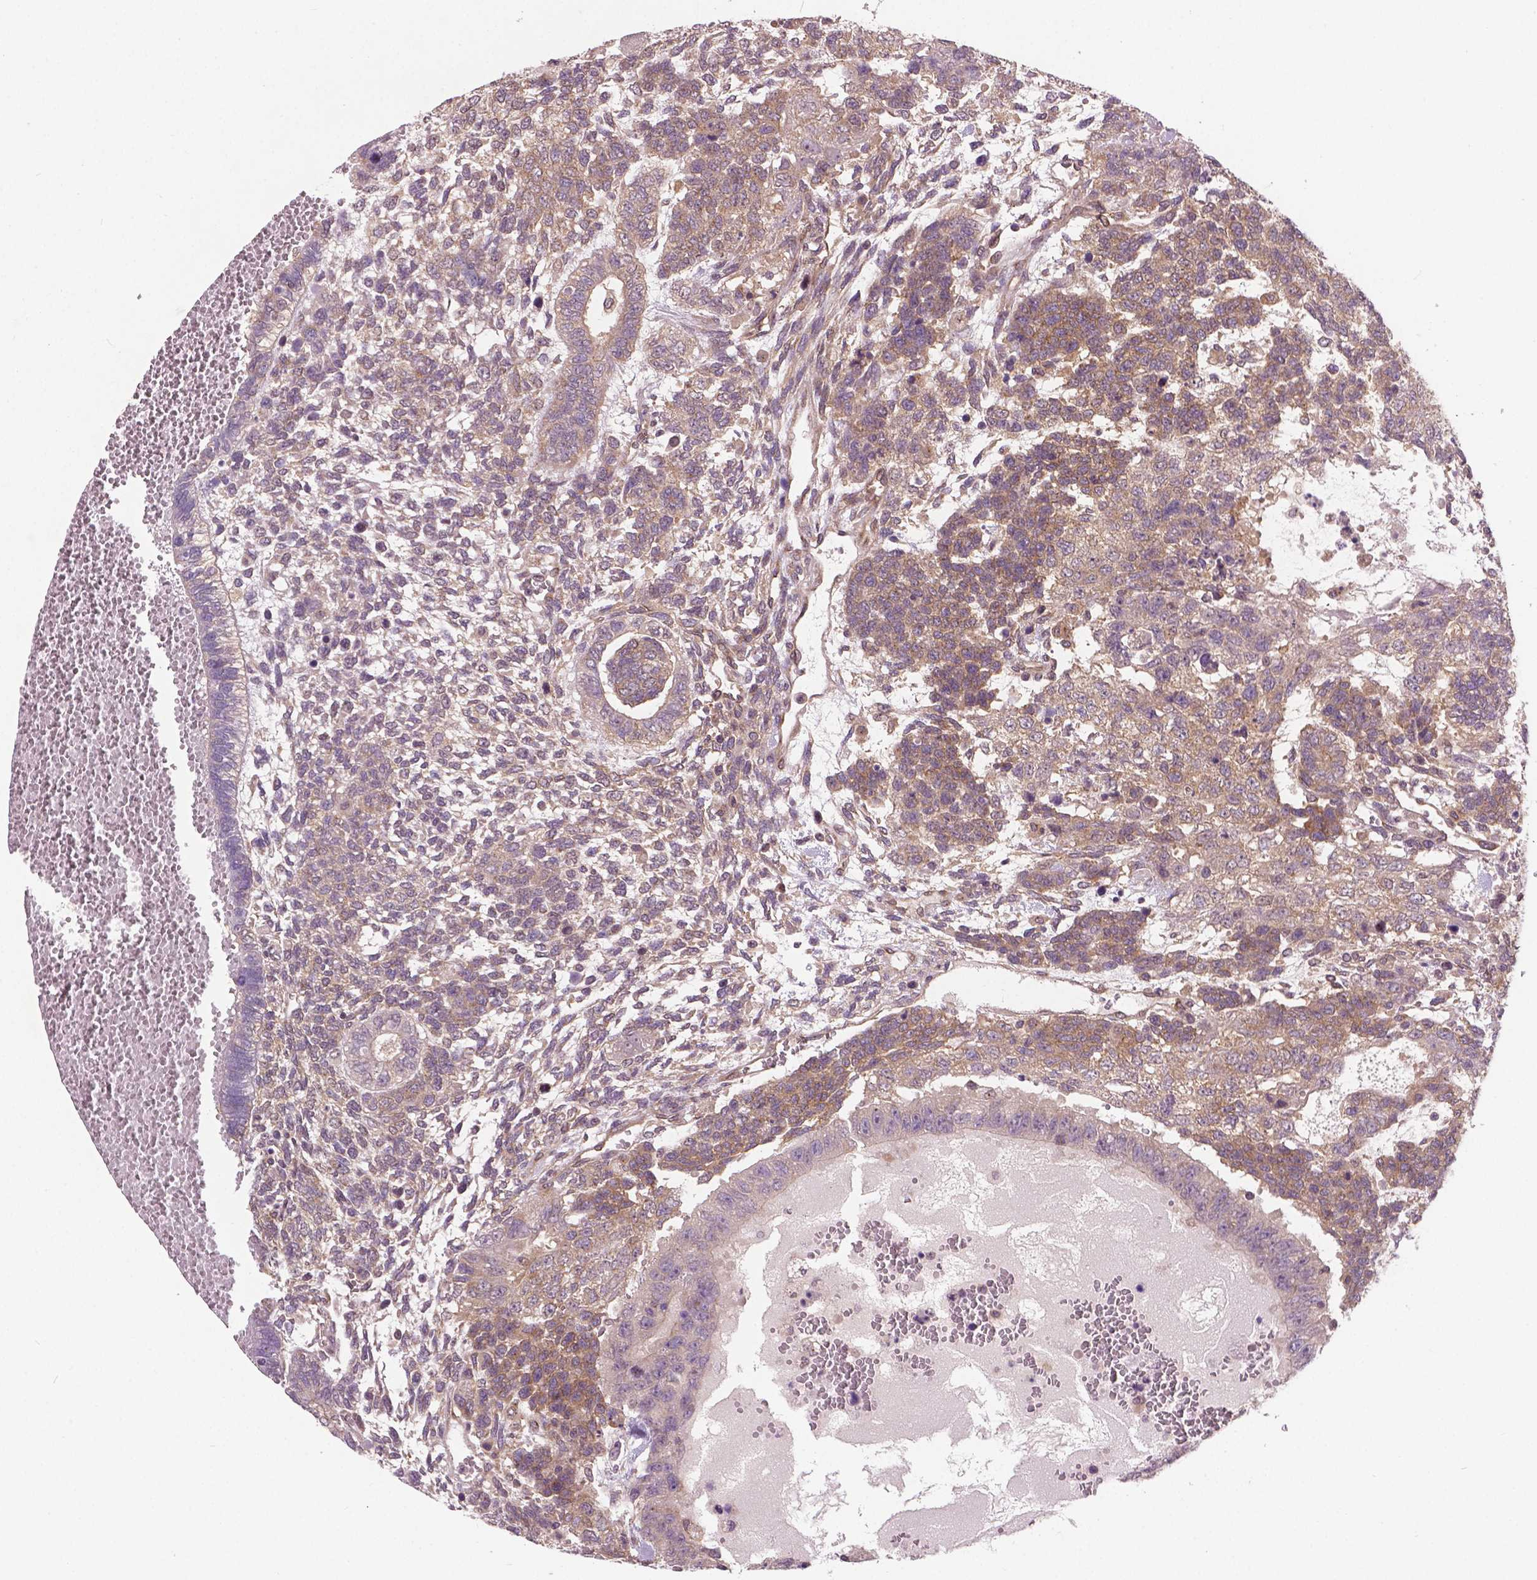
{"staining": {"intensity": "moderate", "quantity": ">75%", "location": "cytoplasmic/membranous"}, "tissue": "testis cancer", "cell_type": "Tumor cells", "image_type": "cancer", "snomed": [{"axis": "morphology", "description": "Normal tissue, NOS"}, {"axis": "morphology", "description": "Carcinoma, Embryonal, NOS"}, {"axis": "topography", "description": "Testis"}, {"axis": "topography", "description": "Epididymis"}], "caption": "A brown stain labels moderate cytoplasmic/membranous positivity of a protein in human testis embryonal carcinoma tumor cells.", "gene": "MZT1", "patient": {"sex": "male", "age": 23}}